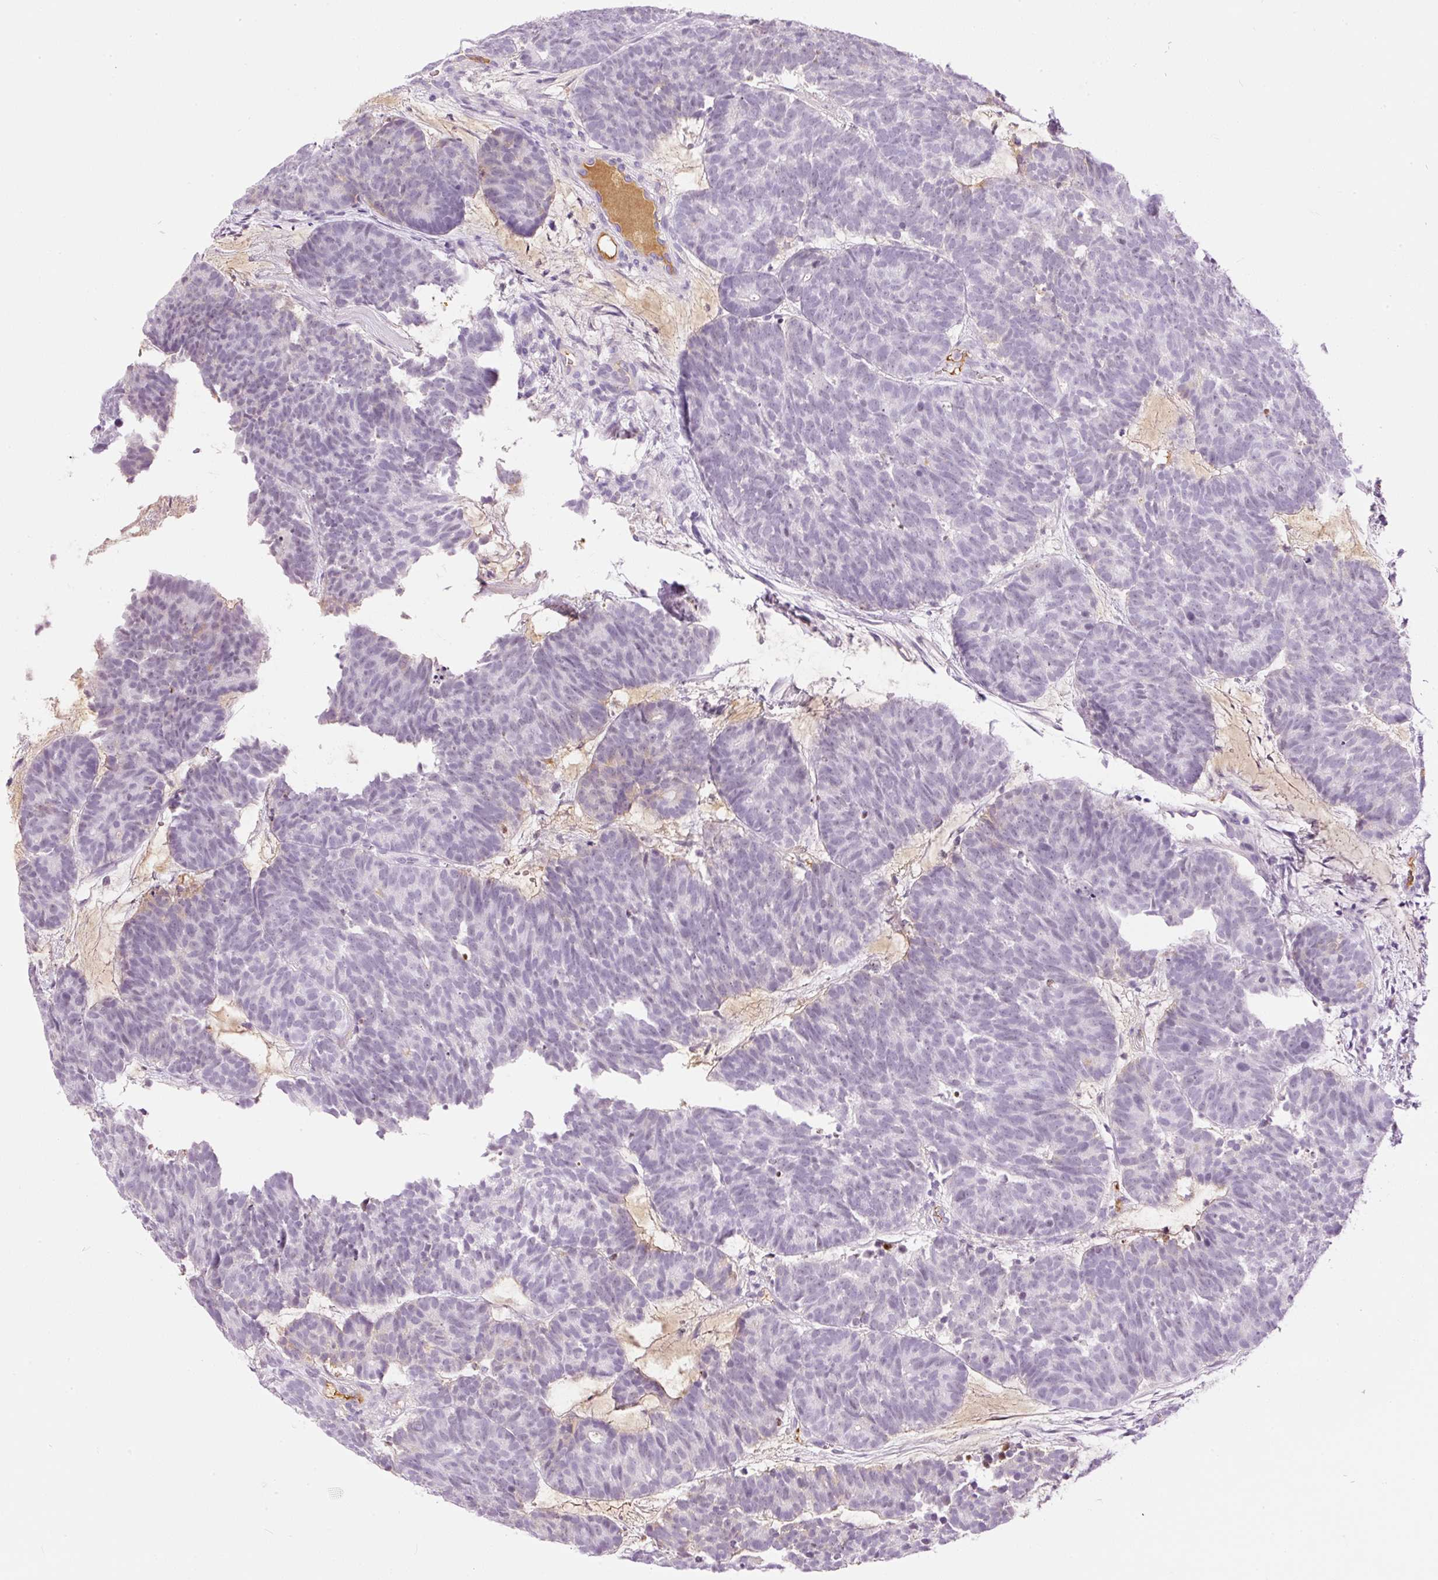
{"staining": {"intensity": "negative", "quantity": "none", "location": "none"}, "tissue": "head and neck cancer", "cell_type": "Tumor cells", "image_type": "cancer", "snomed": [{"axis": "morphology", "description": "Adenocarcinoma, NOS"}, {"axis": "topography", "description": "Head-Neck"}], "caption": "Immunohistochemistry image of neoplastic tissue: head and neck cancer stained with DAB exhibits no significant protein expression in tumor cells.", "gene": "PRPF38B", "patient": {"sex": "female", "age": 81}}